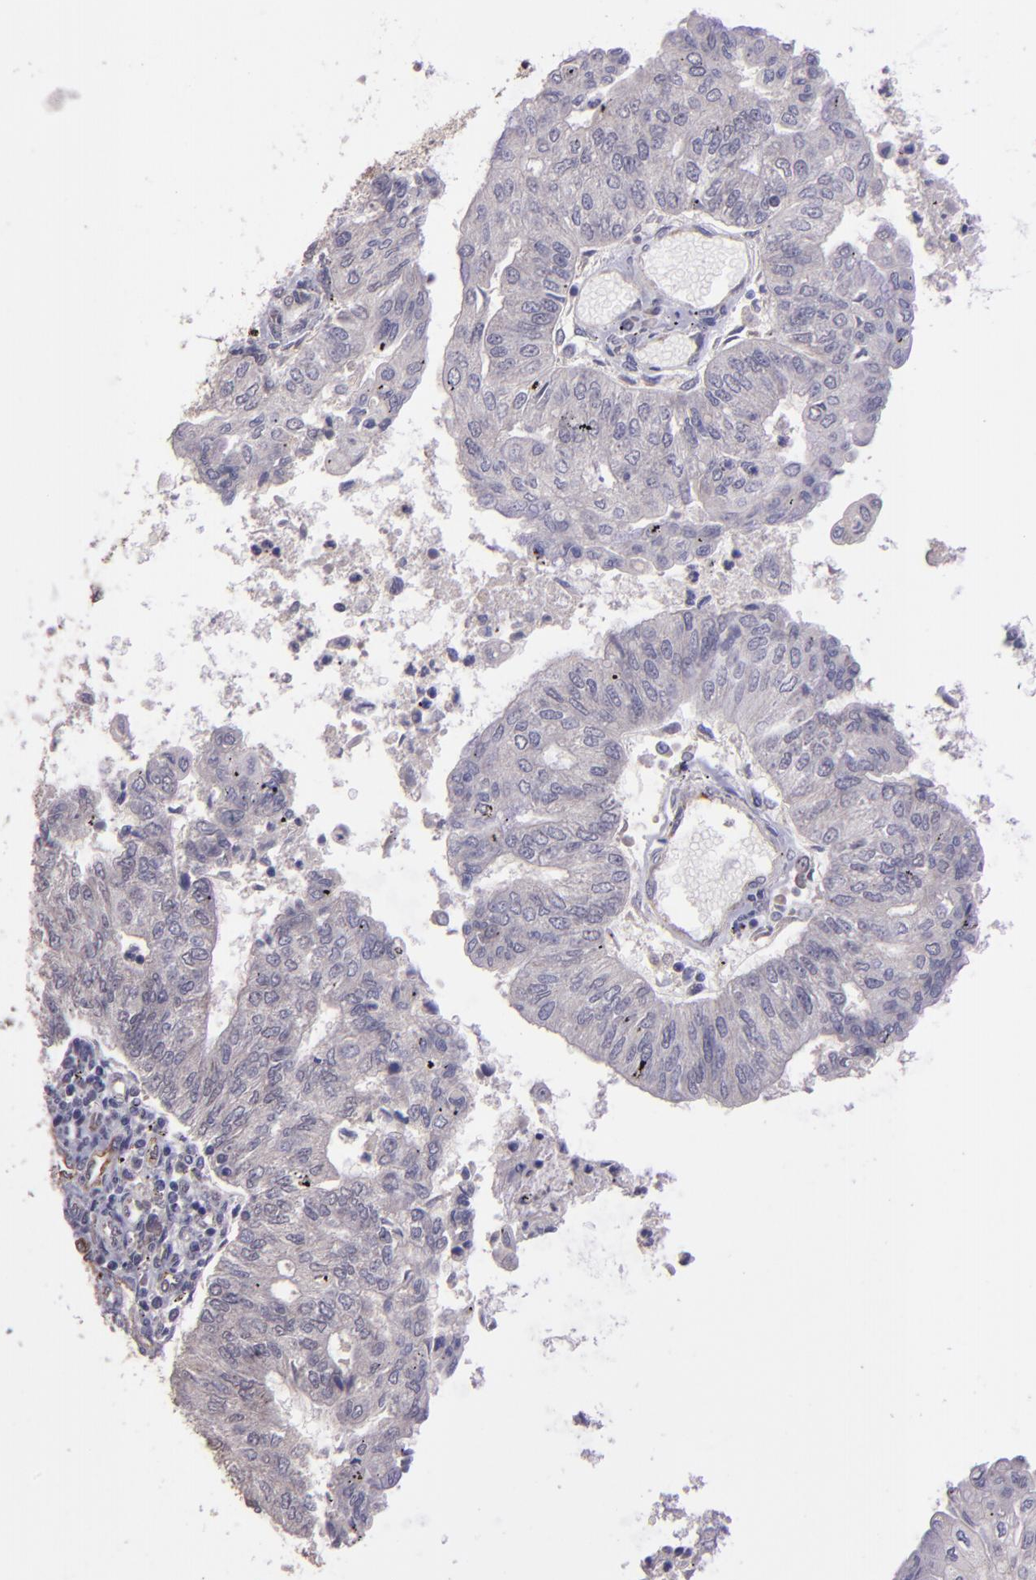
{"staining": {"intensity": "weak", "quantity": "<25%", "location": "cytoplasmic/membranous"}, "tissue": "endometrial cancer", "cell_type": "Tumor cells", "image_type": "cancer", "snomed": [{"axis": "morphology", "description": "Adenocarcinoma, NOS"}, {"axis": "topography", "description": "Endometrium"}], "caption": "This is an immunohistochemistry (IHC) image of human endometrial cancer. There is no positivity in tumor cells.", "gene": "TAF7L", "patient": {"sex": "female", "age": 59}}